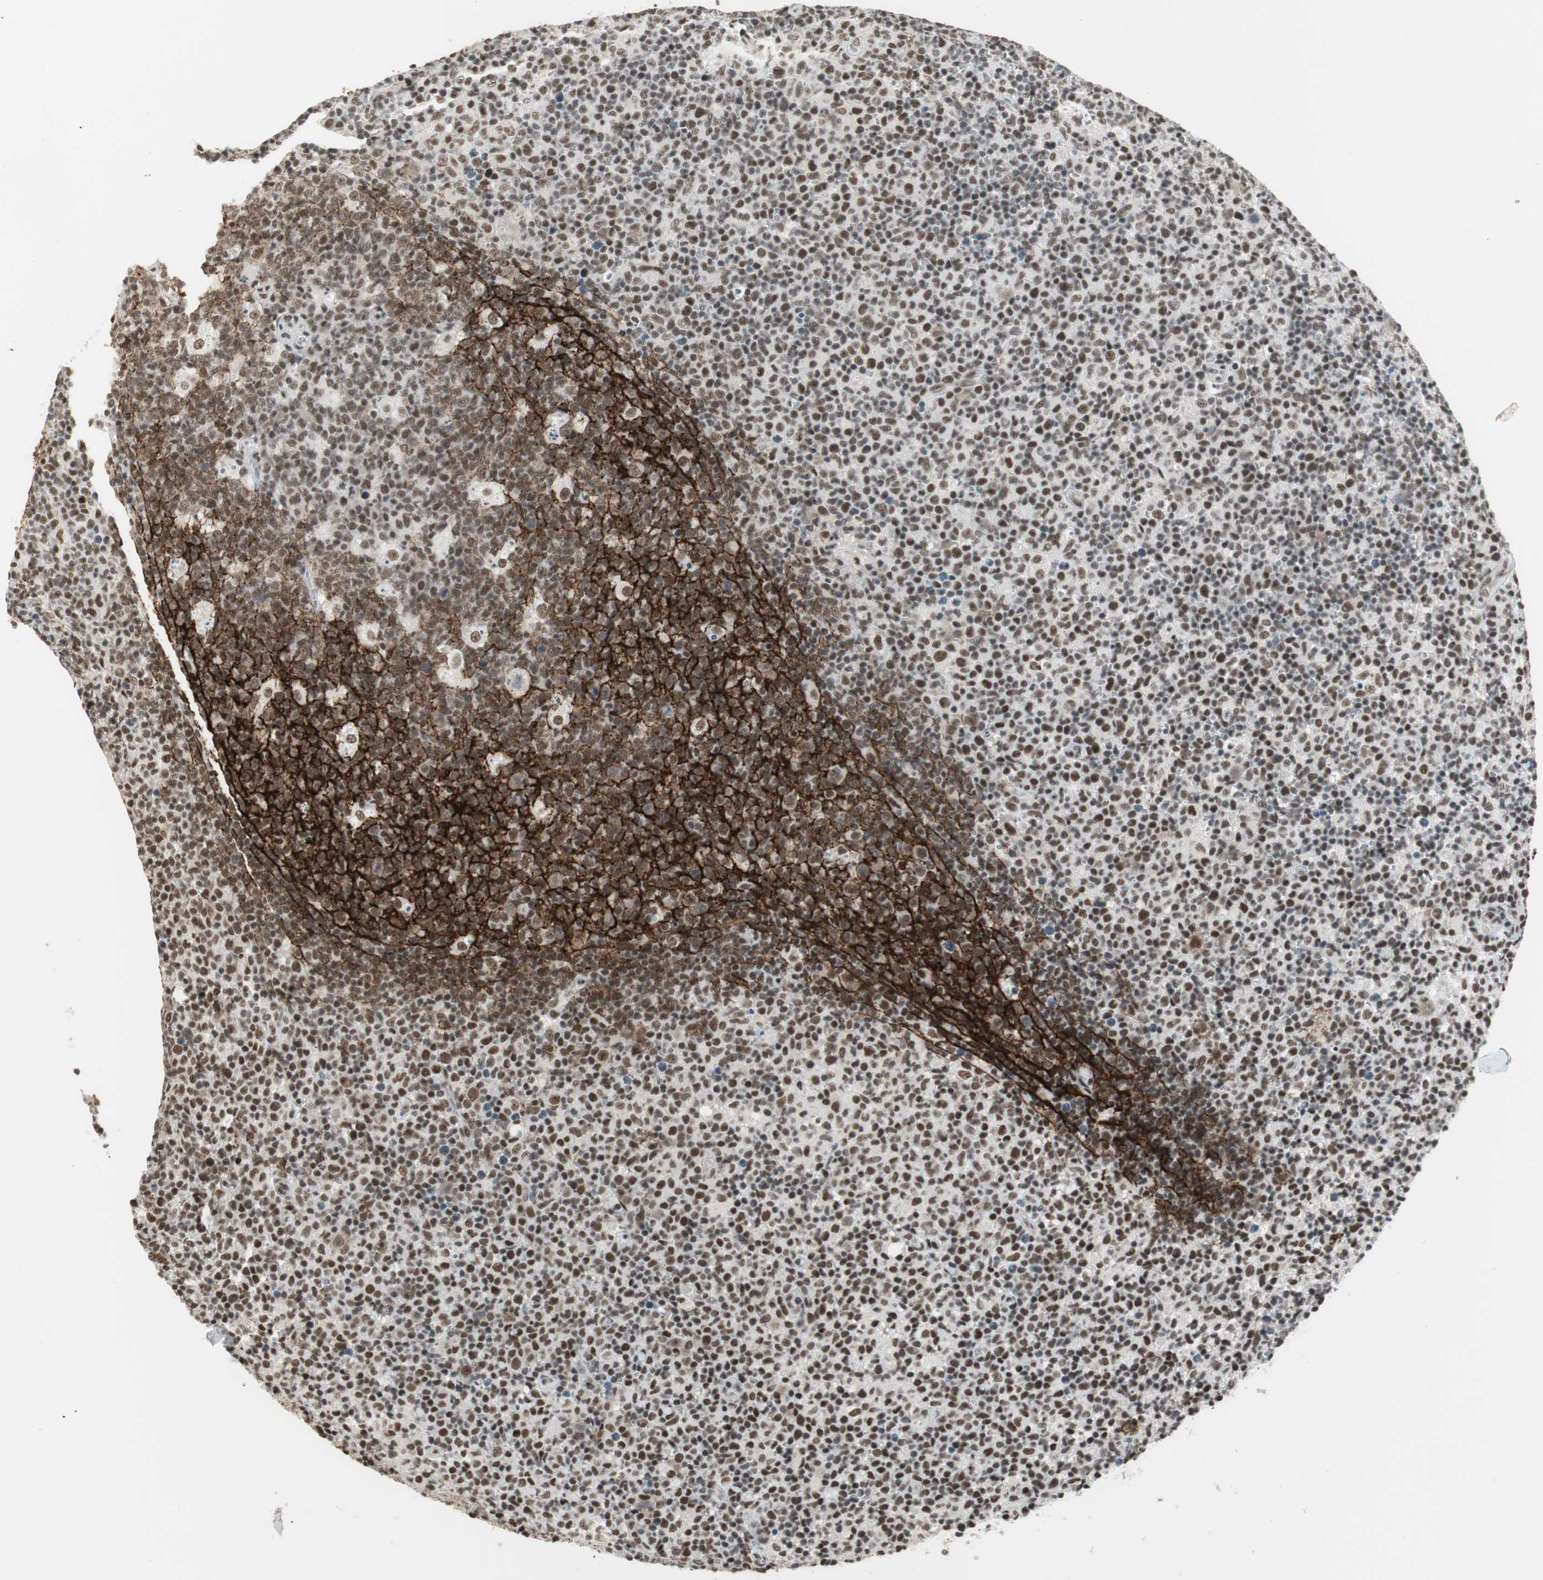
{"staining": {"intensity": "strong", "quantity": ">75%", "location": "cytoplasmic/membranous,nuclear"}, "tissue": "lymph node", "cell_type": "Germinal center cells", "image_type": "normal", "snomed": [{"axis": "morphology", "description": "Normal tissue, NOS"}, {"axis": "morphology", "description": "Inflammation, NOS"}, {"axis": "topography", "description": "Lymph node"}], "caption": "Benign lymph node was stained to show a protein in brown. There is high levels of strong cytoplasmic/membranous,nuclear positivity in approximately >75% of germinal center cells.", "gene": "RTF1", "patient": {"sex": "male", "age": 55}}